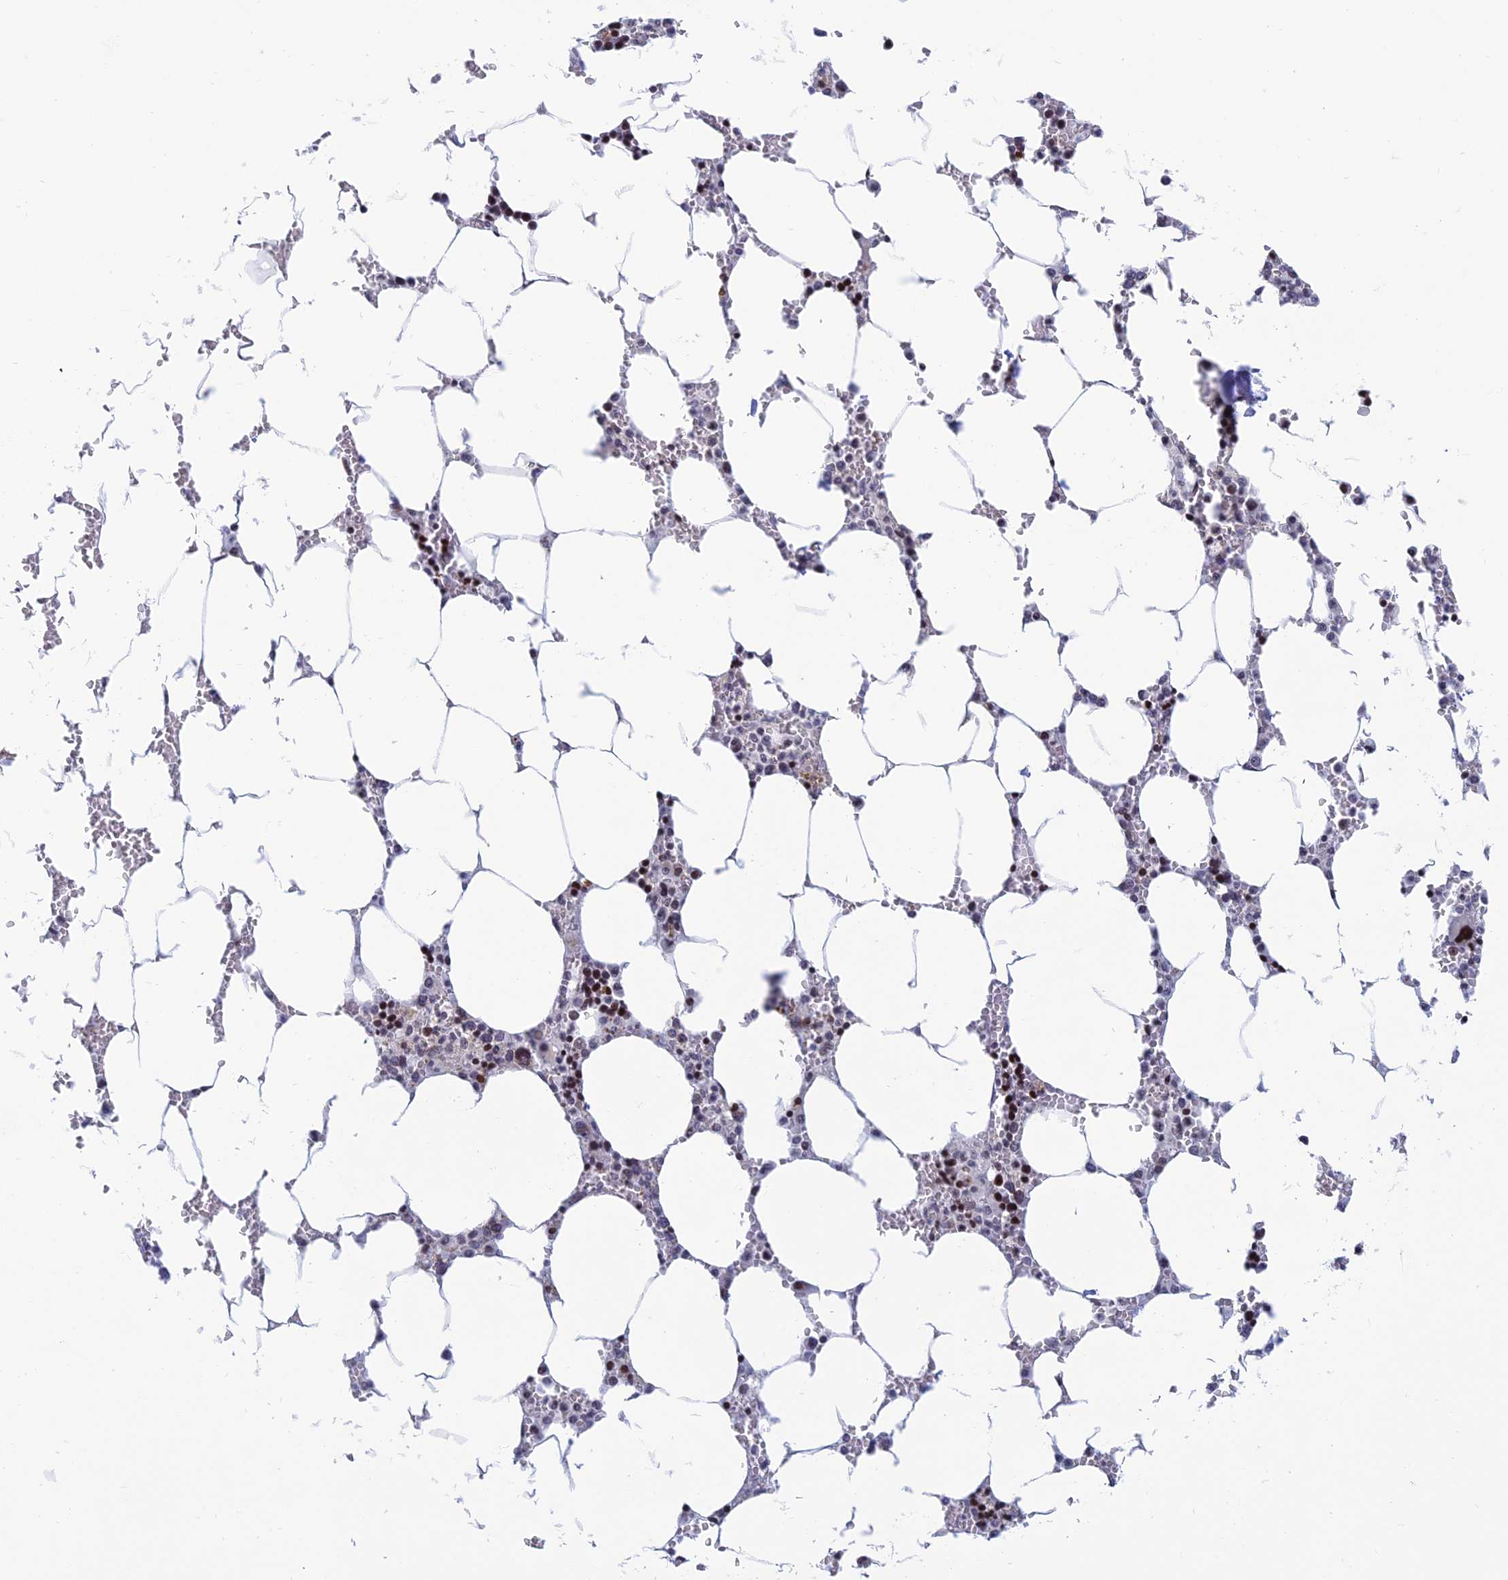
{"staining": {"intensity": "strong", "quantity": "<25%", "location": "nuclear"}, "tissue": "bone marrow", "cell_type": "Hematopoietic cells", "image_type": "normal", "snomed": [{"axis": "morphology", "description": "Normal tissue, NOS"}, {"axis": "topography", "description": "Bone marrow"}], "caption": "Brown immunohistochemical staining in unremarkable human bone marrow shows strong nuclear expression in about <25% of hematopoietic cells.", "gene": "AFF3", "patient": {"sex": "male", "age": 70}}